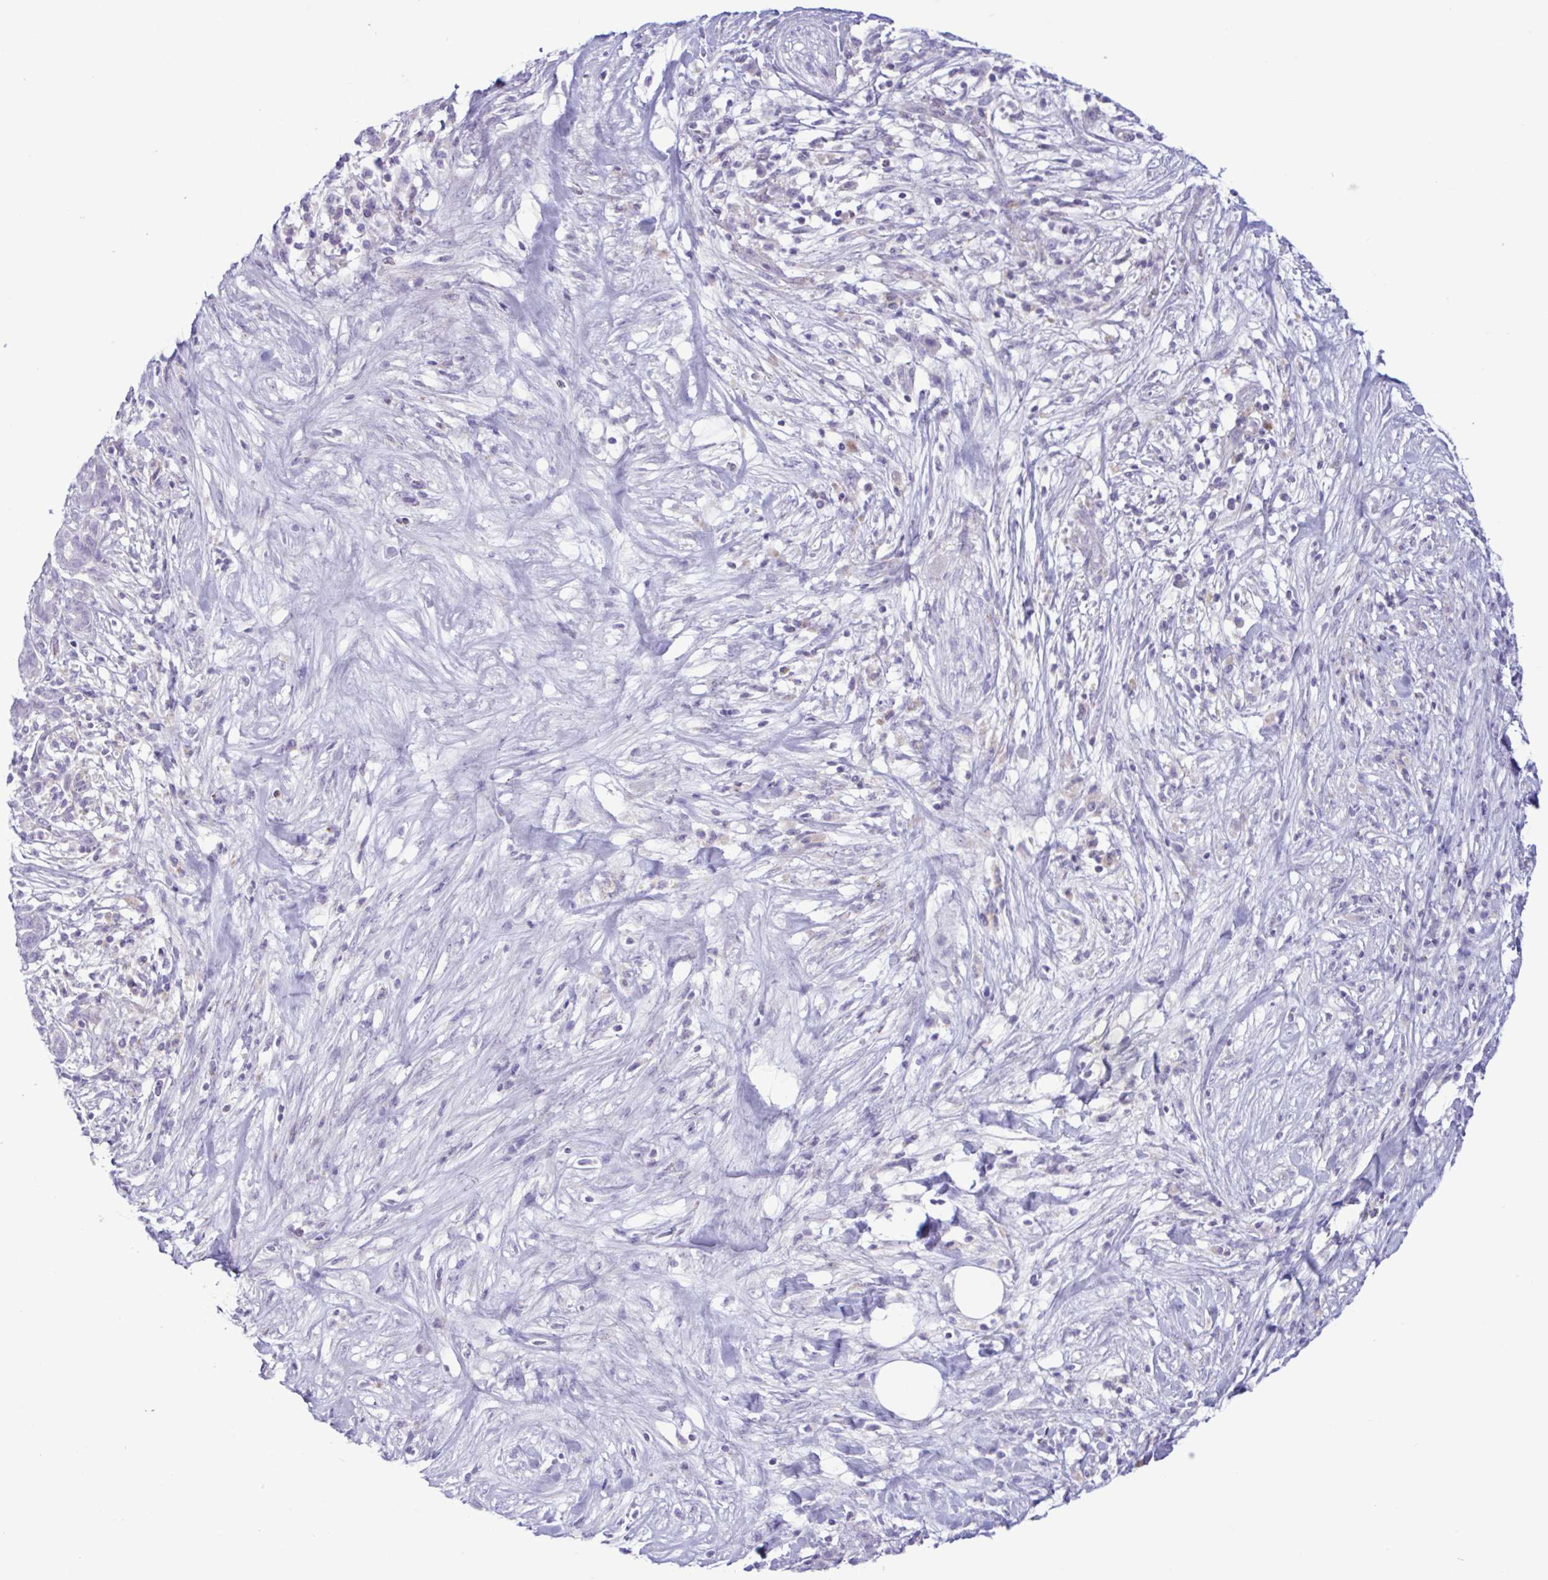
{"staining": {"intensity": "negative", "quantity": "none", "location": "none"}, "tissue": "pancreatic cancer", "cell_type": "Tumor cells", "image_type": "cancer", "snomed": [{"axis": "morphology", "description": "Adenocarcinoma, NOS"}, {"axis": "topography", "description": "Pancreas"}], "caption": "High power microscopy micrograph of an immunohistochemistry (IHC) image of pancreatic cancer (adenocarcinoma), revealing no significant positivity in tumor cells.", "gene": "XCL1", "patient": {"sex": "male", "age": 44}}